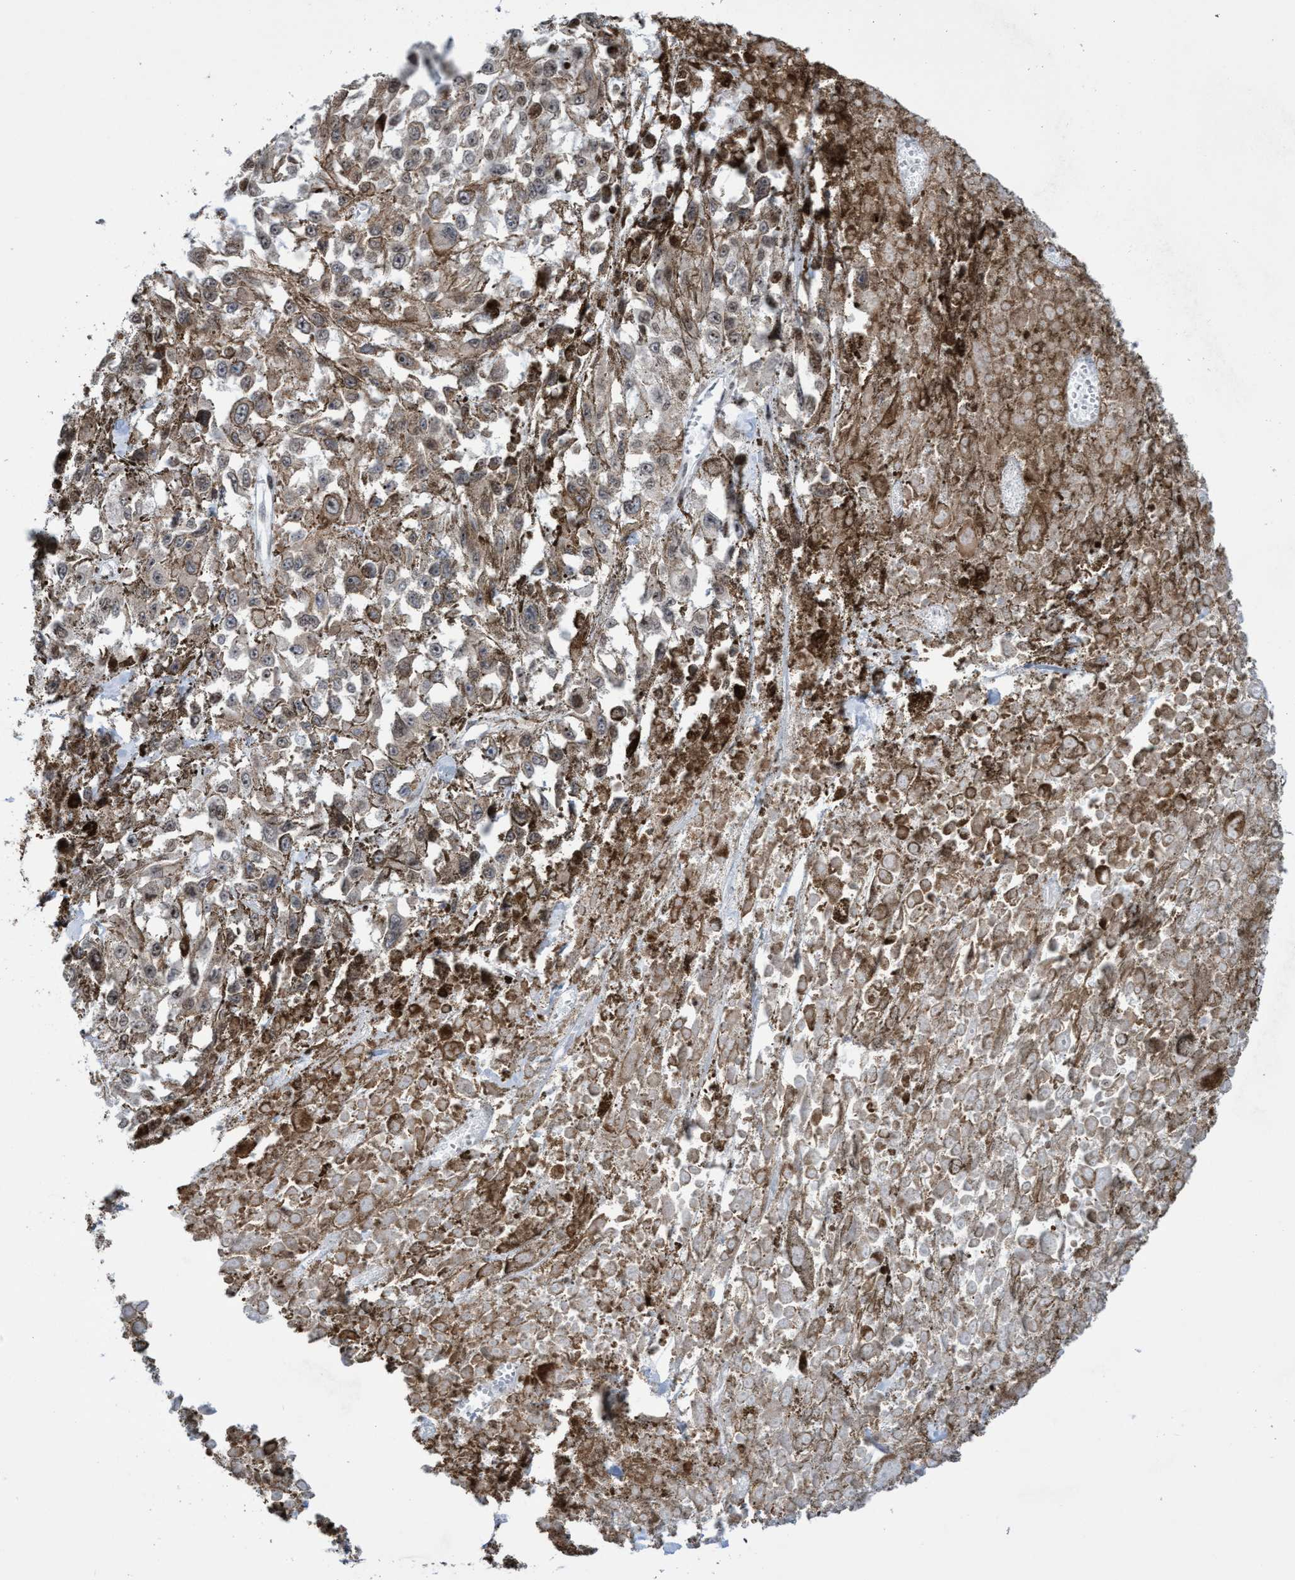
{"staining": {"intensity": "negative", "quantity": "none", "location": "none"}, "tissue": "melanoma", "cell_type": "Tumor cells", "image_type": "cancer", "snomed": [{"axis": "morphology", "description": "Malignant melanoma, Metastatic site"}, {"axis": "topography", "description": "Lymph node"}], "caption": "Tumor cells show no significant positivity in malignant melanoma (metastatic site). (DAB (3,3'-diaminobenzidine) immunohistochemistry visualized using brightfield microscopy, high magnification).", "gene": "CBX2", "patient": {"sex": "male", "age": 59}}